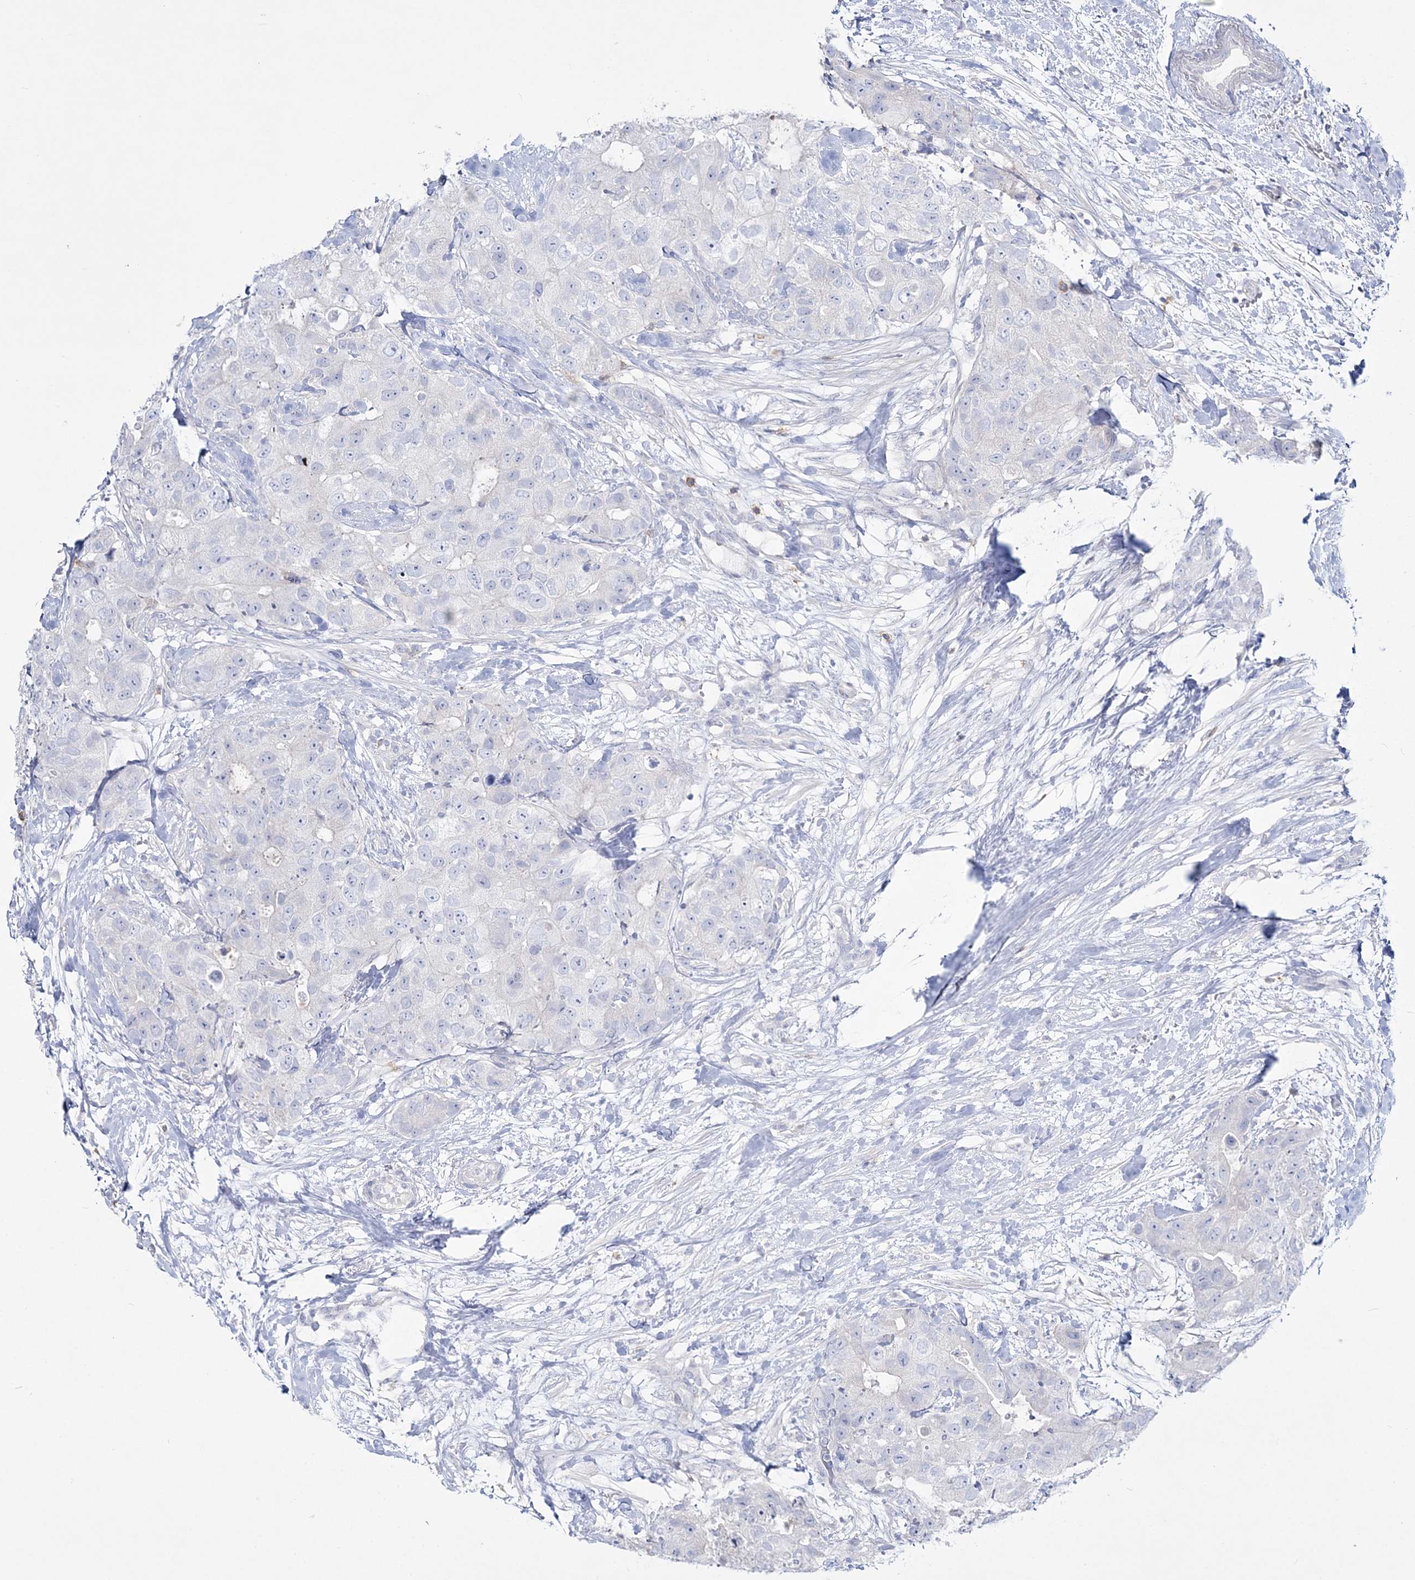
{"staining": {"intensity": "negative", "quantity": "none", "location": "none"}, "tissue": "breast cancer", "cell_type": "Tumor cells", "image_type": "cancer", "snomed": [{"axis": "morphology", "description": "Duct carcinoma"}, {"axis": "topography", "description": "Breast"}], "caption": "A micrograph of human intraductal carcinoma (breast) is negative for staining in tumor cells.", "gene": "WDSUB1", "patient": {"sex": "female", "age": 62}}